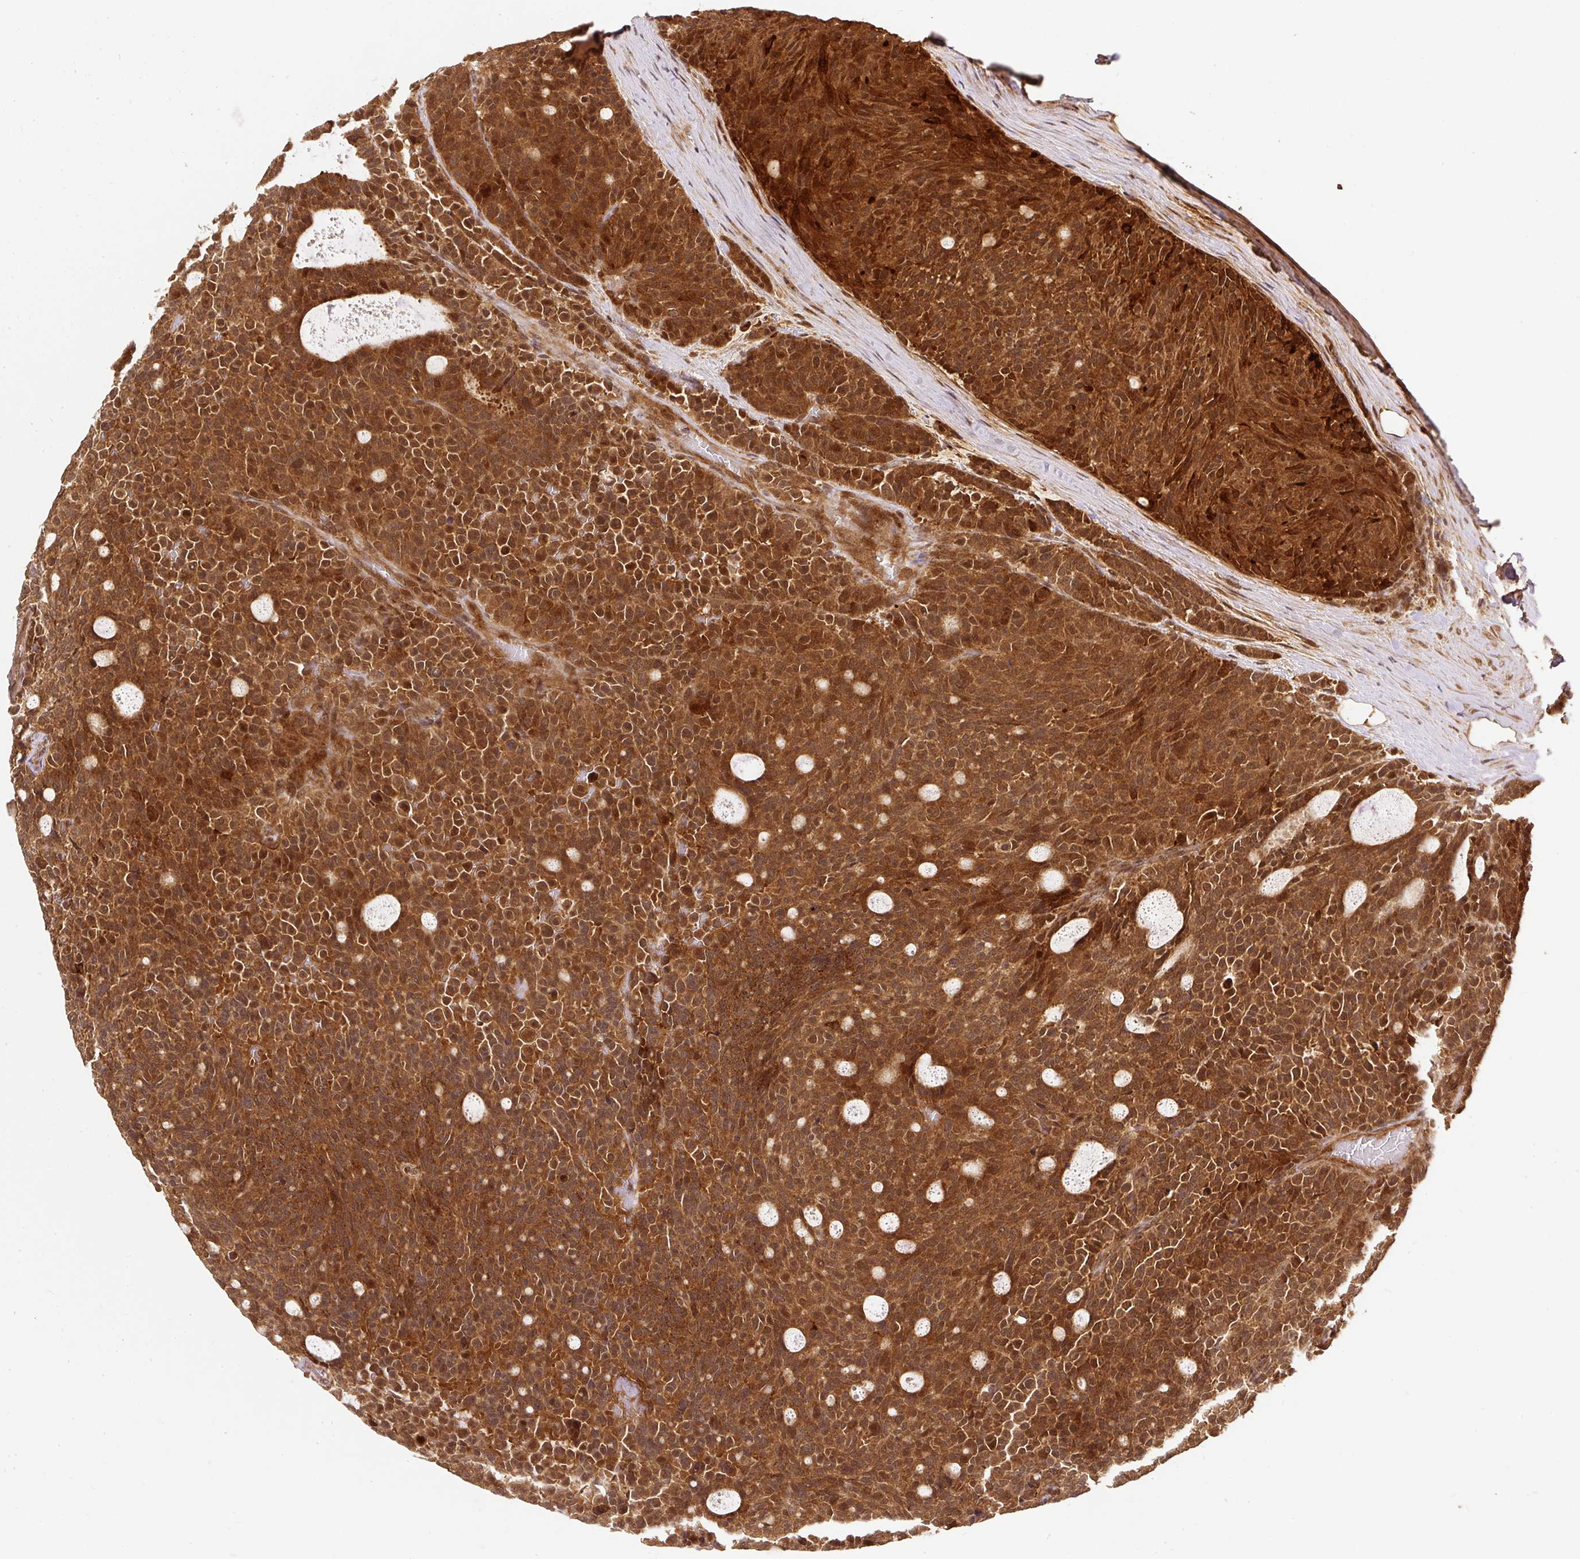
{"staining": {"intensity": "strong", "quantity": ">75%", "location": "cytoplasmic/membranous,nuclear"}, "tissue": "carcinoid", "cell_type": "Tumor cells", "image_type": "cancer", "snomed": [{"axis": "morphology", "description": "Carcinoid, malignant, NOS"}, {"axis": "topography", "description": "Pancreas"}], "caption": "Strong cytoplasmic/membranous and nuclear positivity for a protein is seen in about >75% of tumor cells of carcinoid using IHC.", "gene": "PSMD1", "patient": {"sex": "female", "age": 54}}